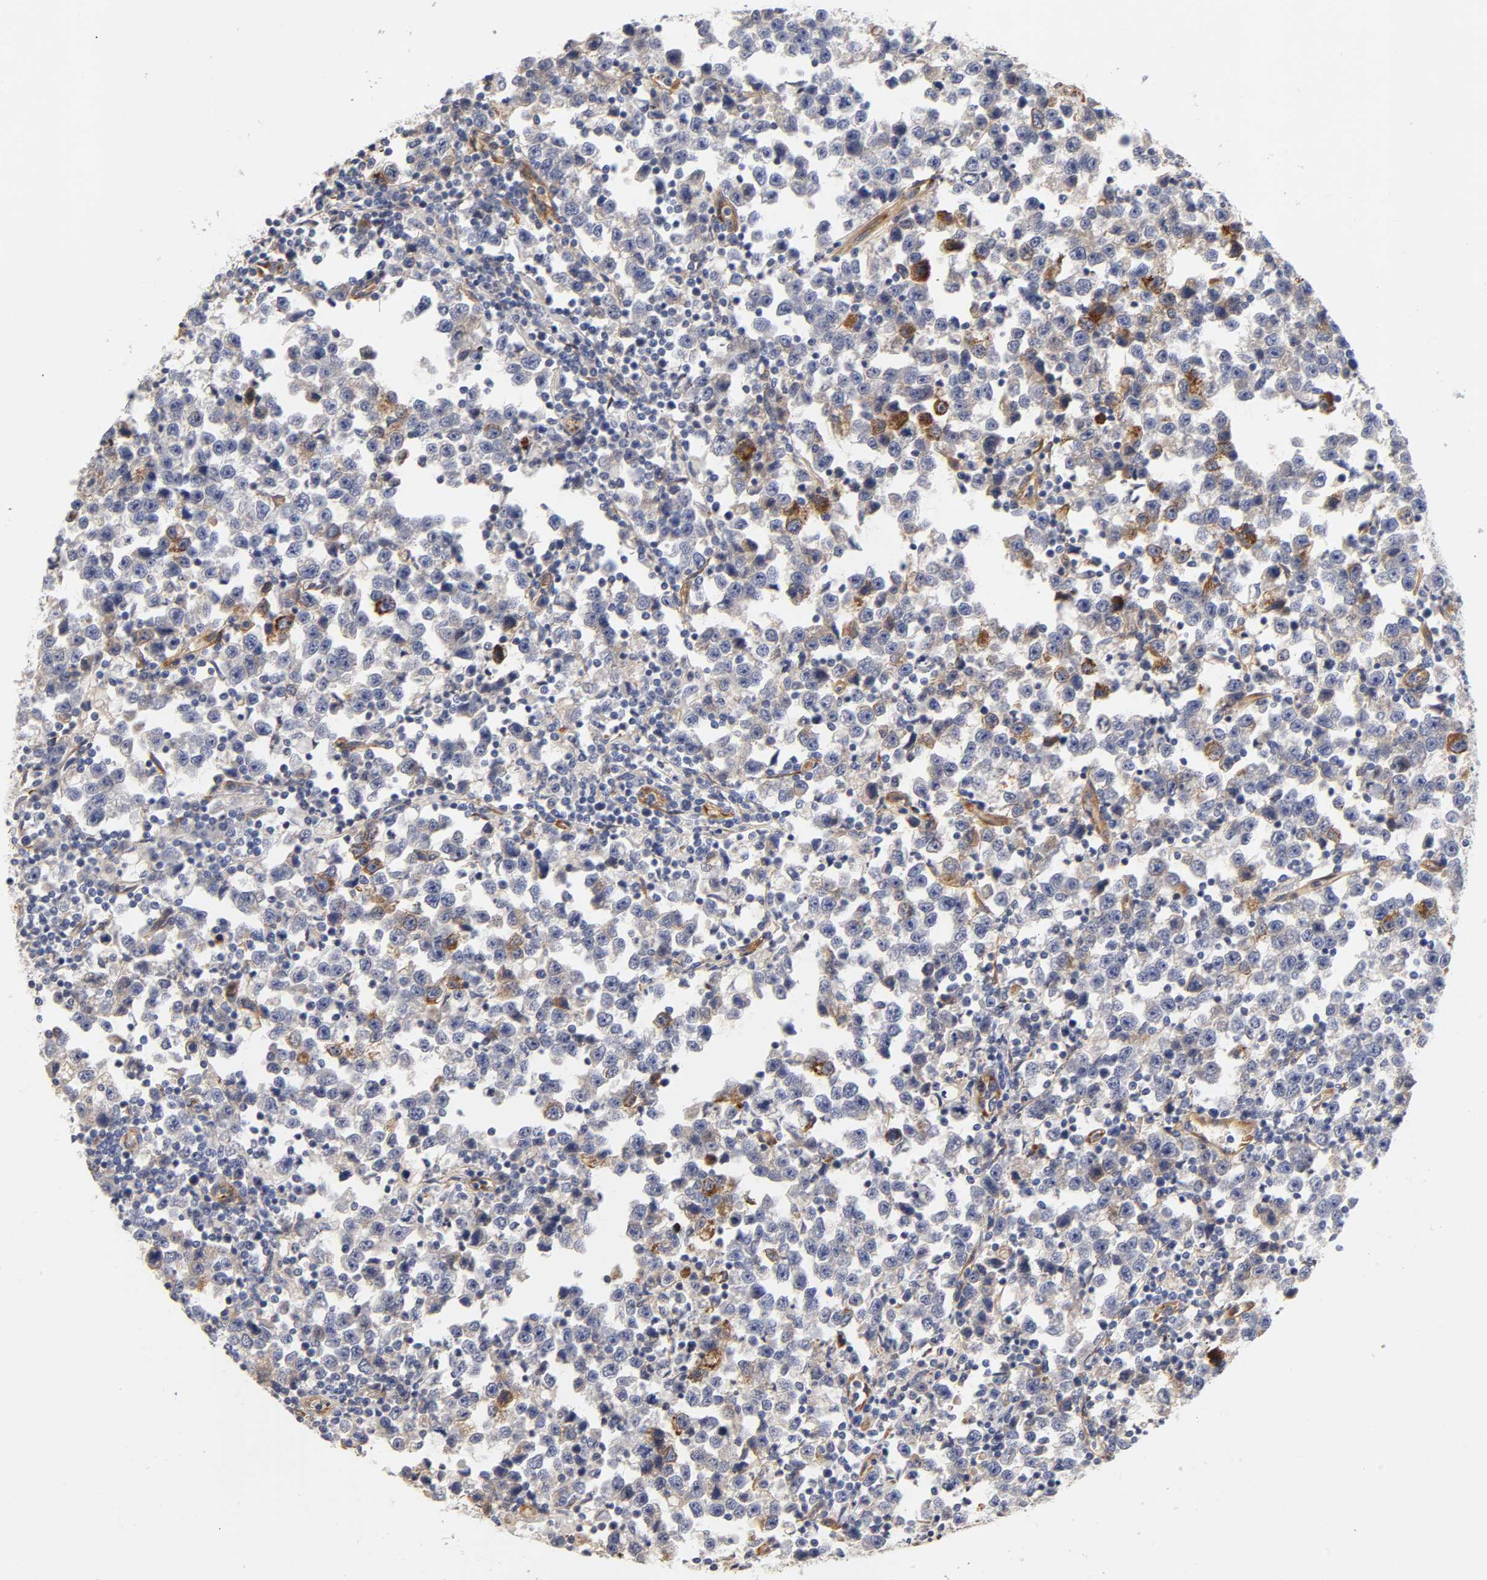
{"staining": {"intensity": "weak", "quantity": "<25%", "location": "cytoplasmic/membranous"}, "tissue": "testis cancer", "cell_type": "Tumor cells", "image_type": "cancer", "snomed": [{"axis": "morphology", "description": "Seminoma, NOS"}, {"axis": "topography", "description": "Testis"}], "caption": "DAB (3,3'-diaminobenzidine) immunohistochemical staining of human testis cancer displays no significant positivity in tumor cells. The staining was performed using DAB to visualize the protein expression in brown, while the nuclei were stained in blue with hematoxylin (Magnification: 20x).", "gene": "LAMB1", "patient": {"sex": "male", "age": 43}}